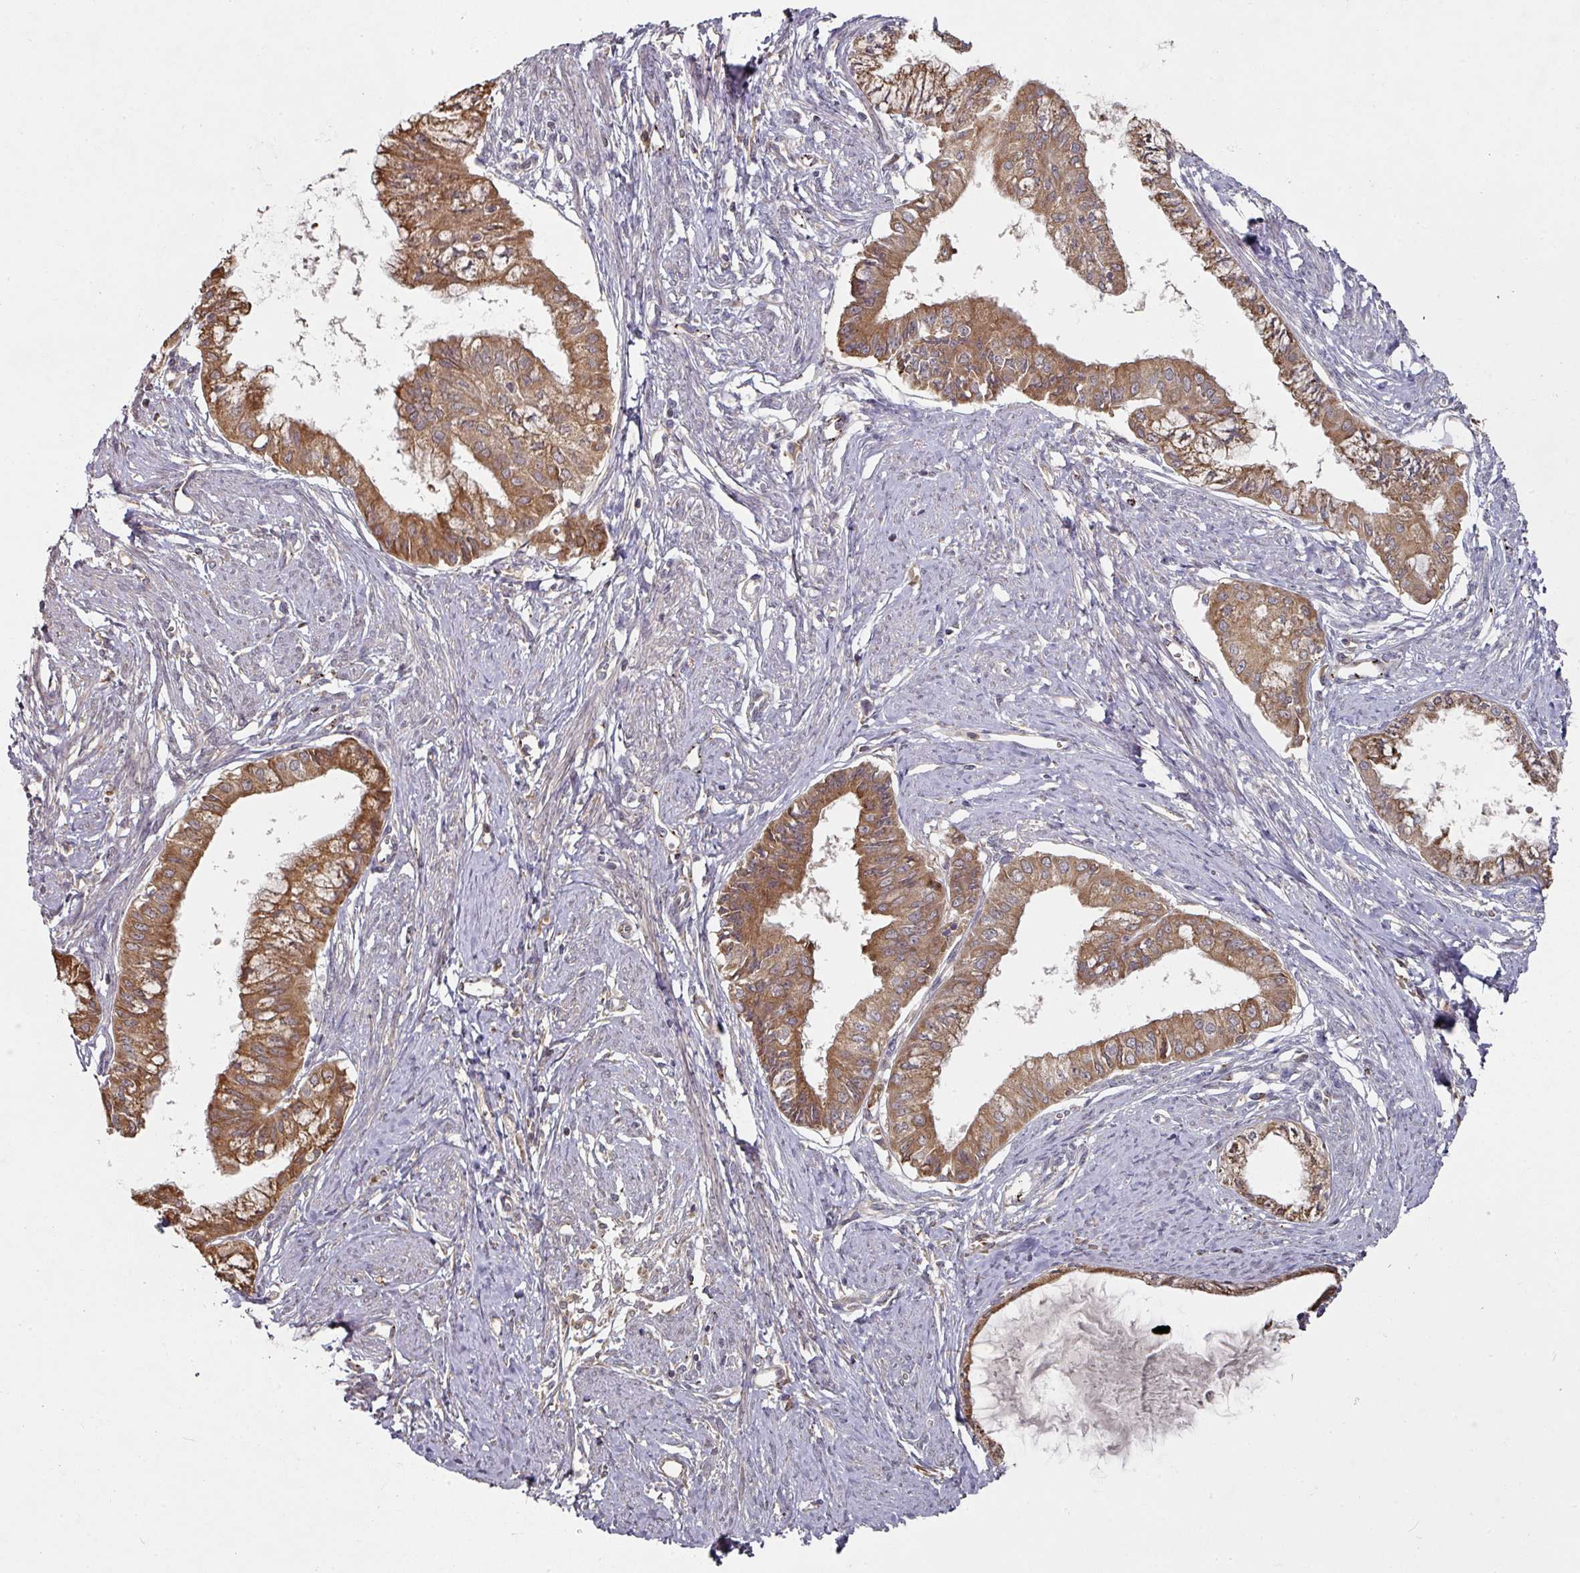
{"staining": {"intensity": "strong", "quantity": ">75%", "location": "cytoplasmic/membranous"}, "tissue": "endometrial cancer", "cell_type": "Tumor cells", "image_type": "cancer", "snomed": [{"axis": "morphology", "description": "Adenocarcinoma, NOS"}, {"axis": "topography", "description": "Endometrium"}], "caption": "Protein staining shows strong cytoplasmic/membranous expression in about >75% of tumor cells in endometrial cancer (adenocarcinoma).", "gene": "CEP95", "patient": {"sex": "female", "age": 76}}